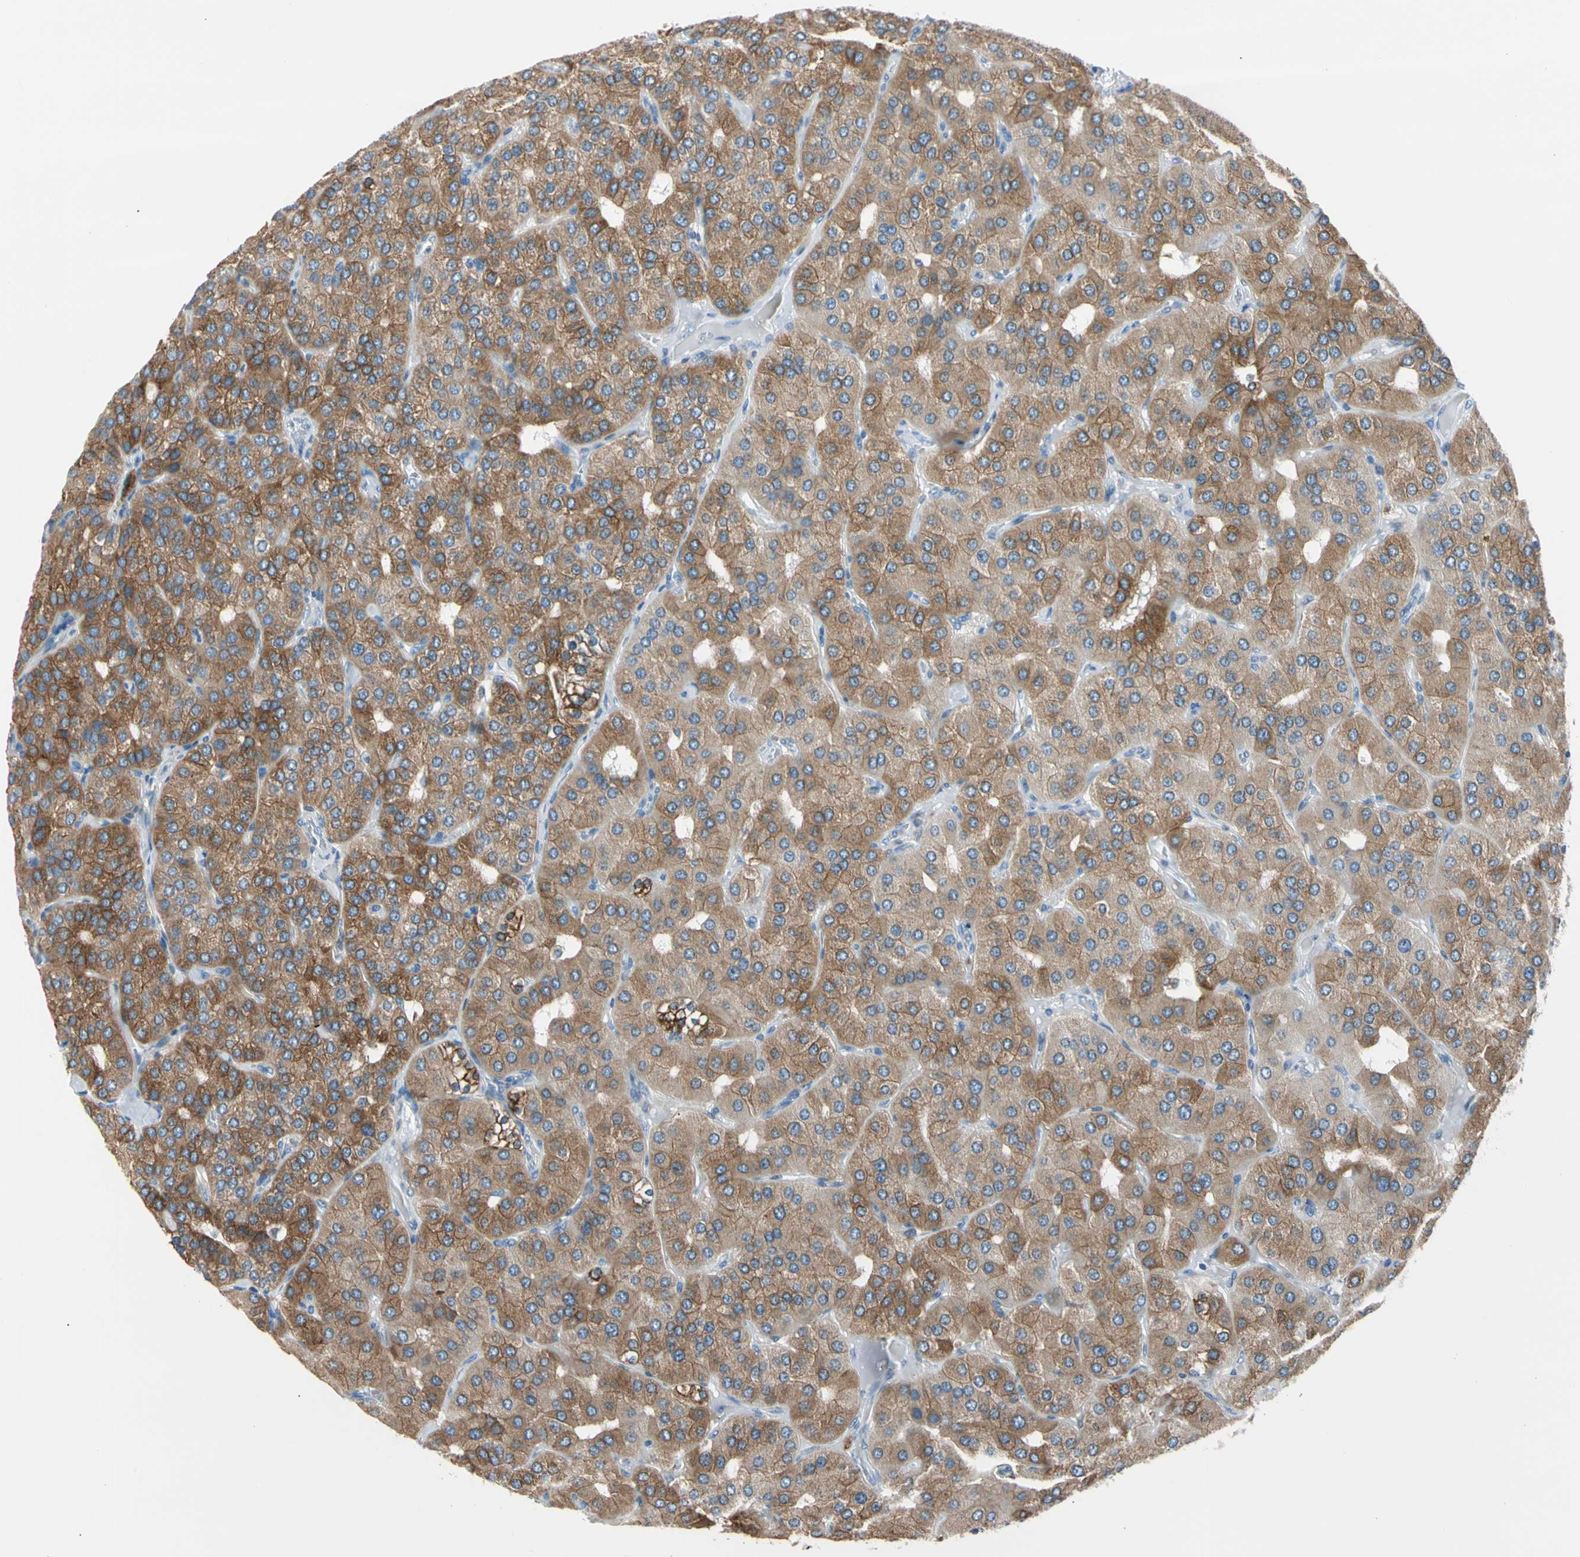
{"staining": {"intensity": "moderate", "quantity": ">75%", "location": "cytoplasmic/membranous"}, "tissue": "parathyroid gland", "cell_type": "Glandular cells", "image_type": "normal", "snomed": [{"axis": "morphology", "description": "Normal tissue, NOS"}, {"axis": "morphology", "description": "Adenoma, NOS"}, {"axis": "topography", "description": "Parathyroid gland"}], "caption": "Glandular cells exhibit medium levels of moderate cytoplasmic/membranous positivity in approximately >75% of cells in unremarkable parathyroid gland. (Brightfield microscopy of DAB IHC at high magnification).", "gene": "LRPAP1", "patient": {"sex": "female", "age": 86}}